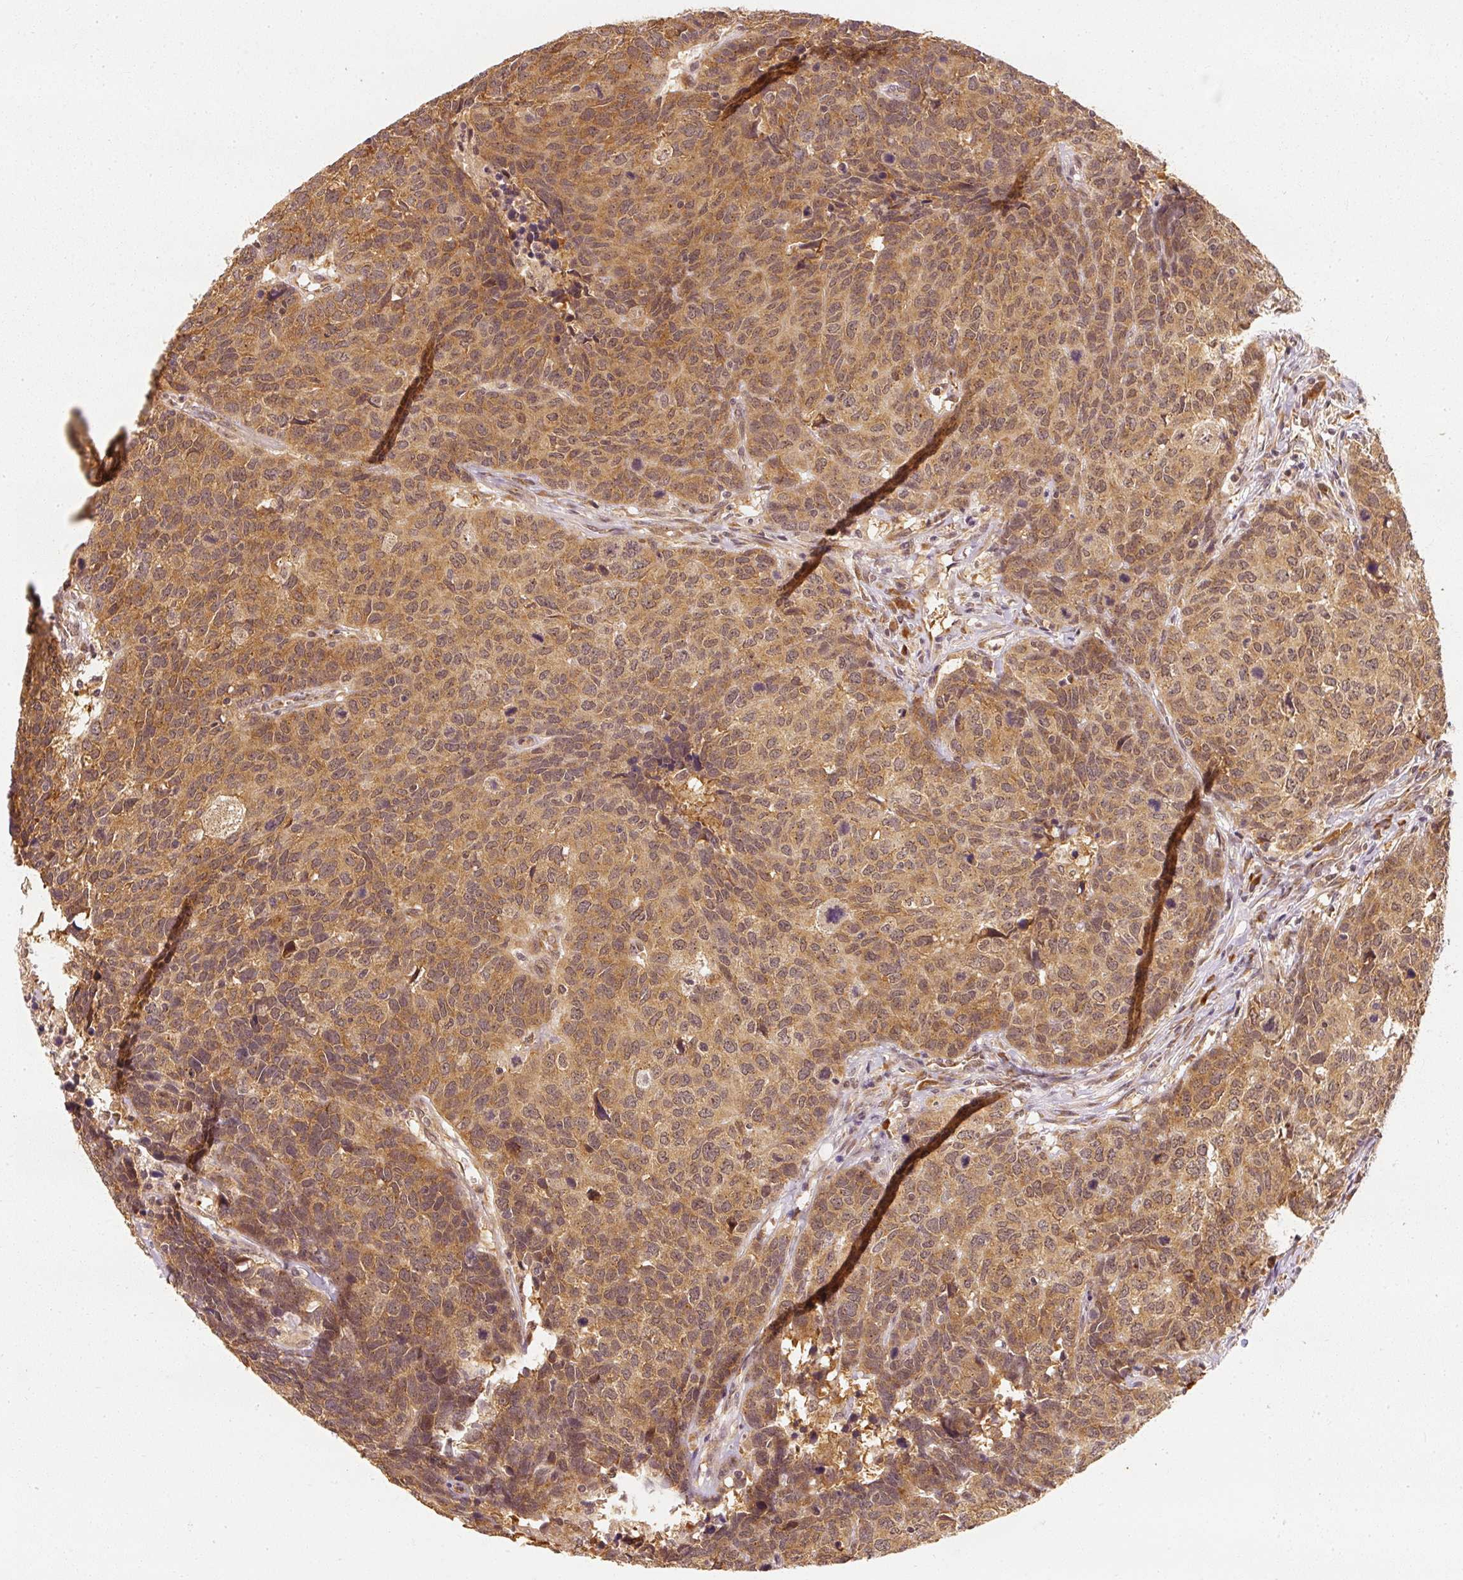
{"staining": {"intensity": "moderate", "quantity": ">75%", "location": "cytoplasmic/membranous"}, "tissue": "head and neck cancer", "cell_type": "Tumor cells", "image_type": "cancer", "snomed": [{"axis": "morphology", "description": "Normal tissue, NOS"}, {"axis": "morphology", "description": "Squamous cell carcinoma, NOS"}, {"axis": "topography", "description": "Skeletal muscle"}, {"axis": "topography", "description": "Vascular tissue"}, {"axis": "topography", "description": "Peripheral nerve tissue"}, {"axis": "topography", "description": "Head-Neck"}], "caption": "Immunohistochemical staining of human head and neck cancer (squamous cell carcinoma) shows moderate cytoplasmic/membranous protein positivity in approximately >75% of tumor cells.", "gene": "EEF1A2", "patient": {"sex": "male", "age": 66}}